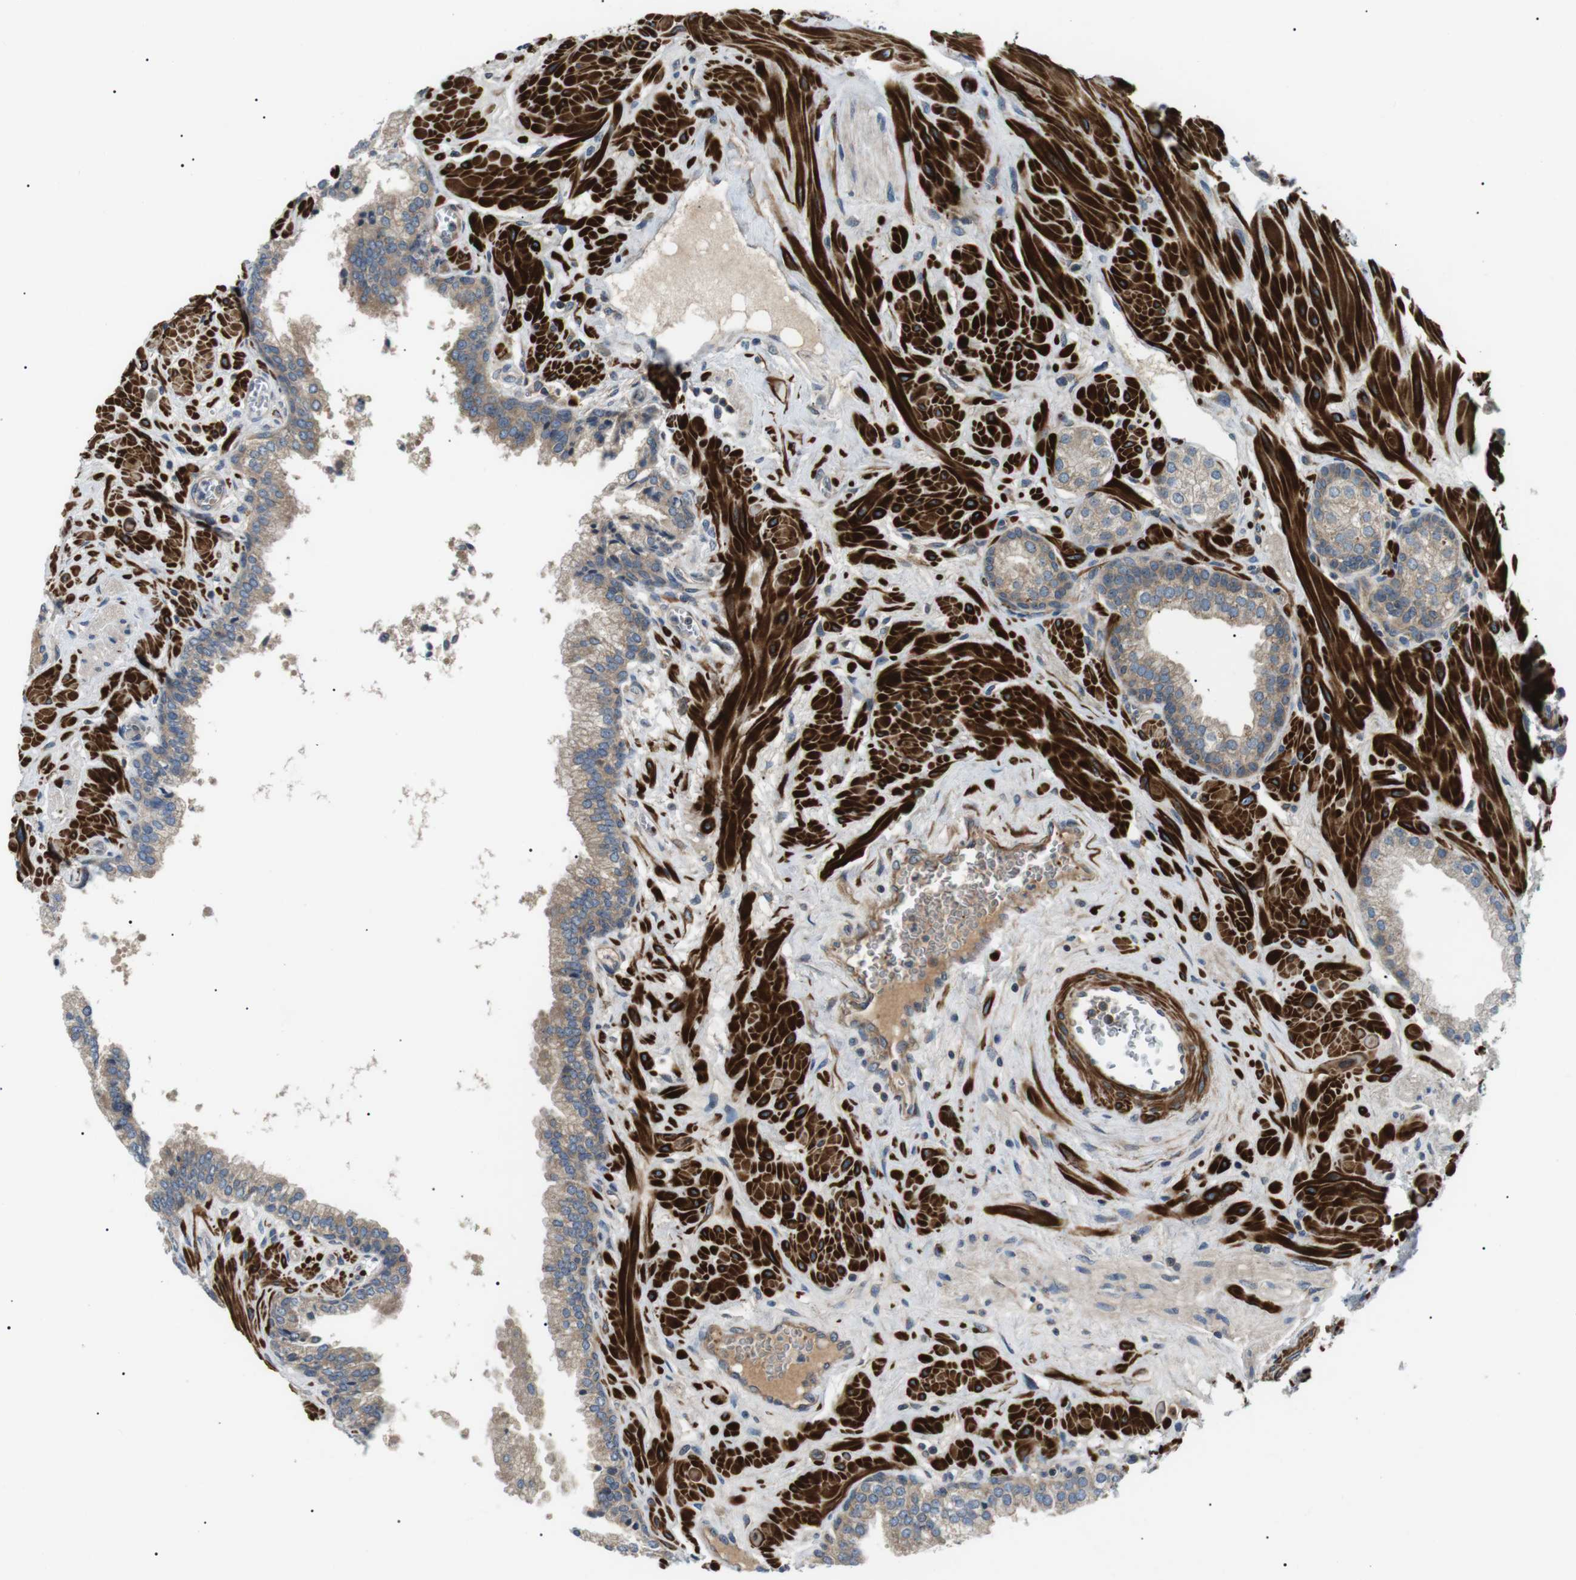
{"staining": {"intensity": "weak", "quantity": ">75%", "location": "cytoplasmic/membranous"}, "tissue": "prostate", "cell_type": "Glandular cells", "image_type": "normal", "snomed": [{"axis": "morphology", "description": "Normal tissue, NOS"}, {"axis": "morphology", "description": "Urothelial carcinoma, Low grade"}, {"axis": "topography", "description": "Urinary bladder"}, {"axis": "topography", "description": "Prostate"}], "caption": "Immunohistochemistry (IHC) of normal human prostate reveals low levels of weak cytoplasmic/membranous staining in approximately >75% of glandular cells. The staining is performed using DAB (3,3'-diaminobenzidine) brown chromogen to label protein expression. The nuclei are counter-stained blue using hematoxylin.", "gene": "DIPK1A", "patient": {"sex": "male", "age": 60}}